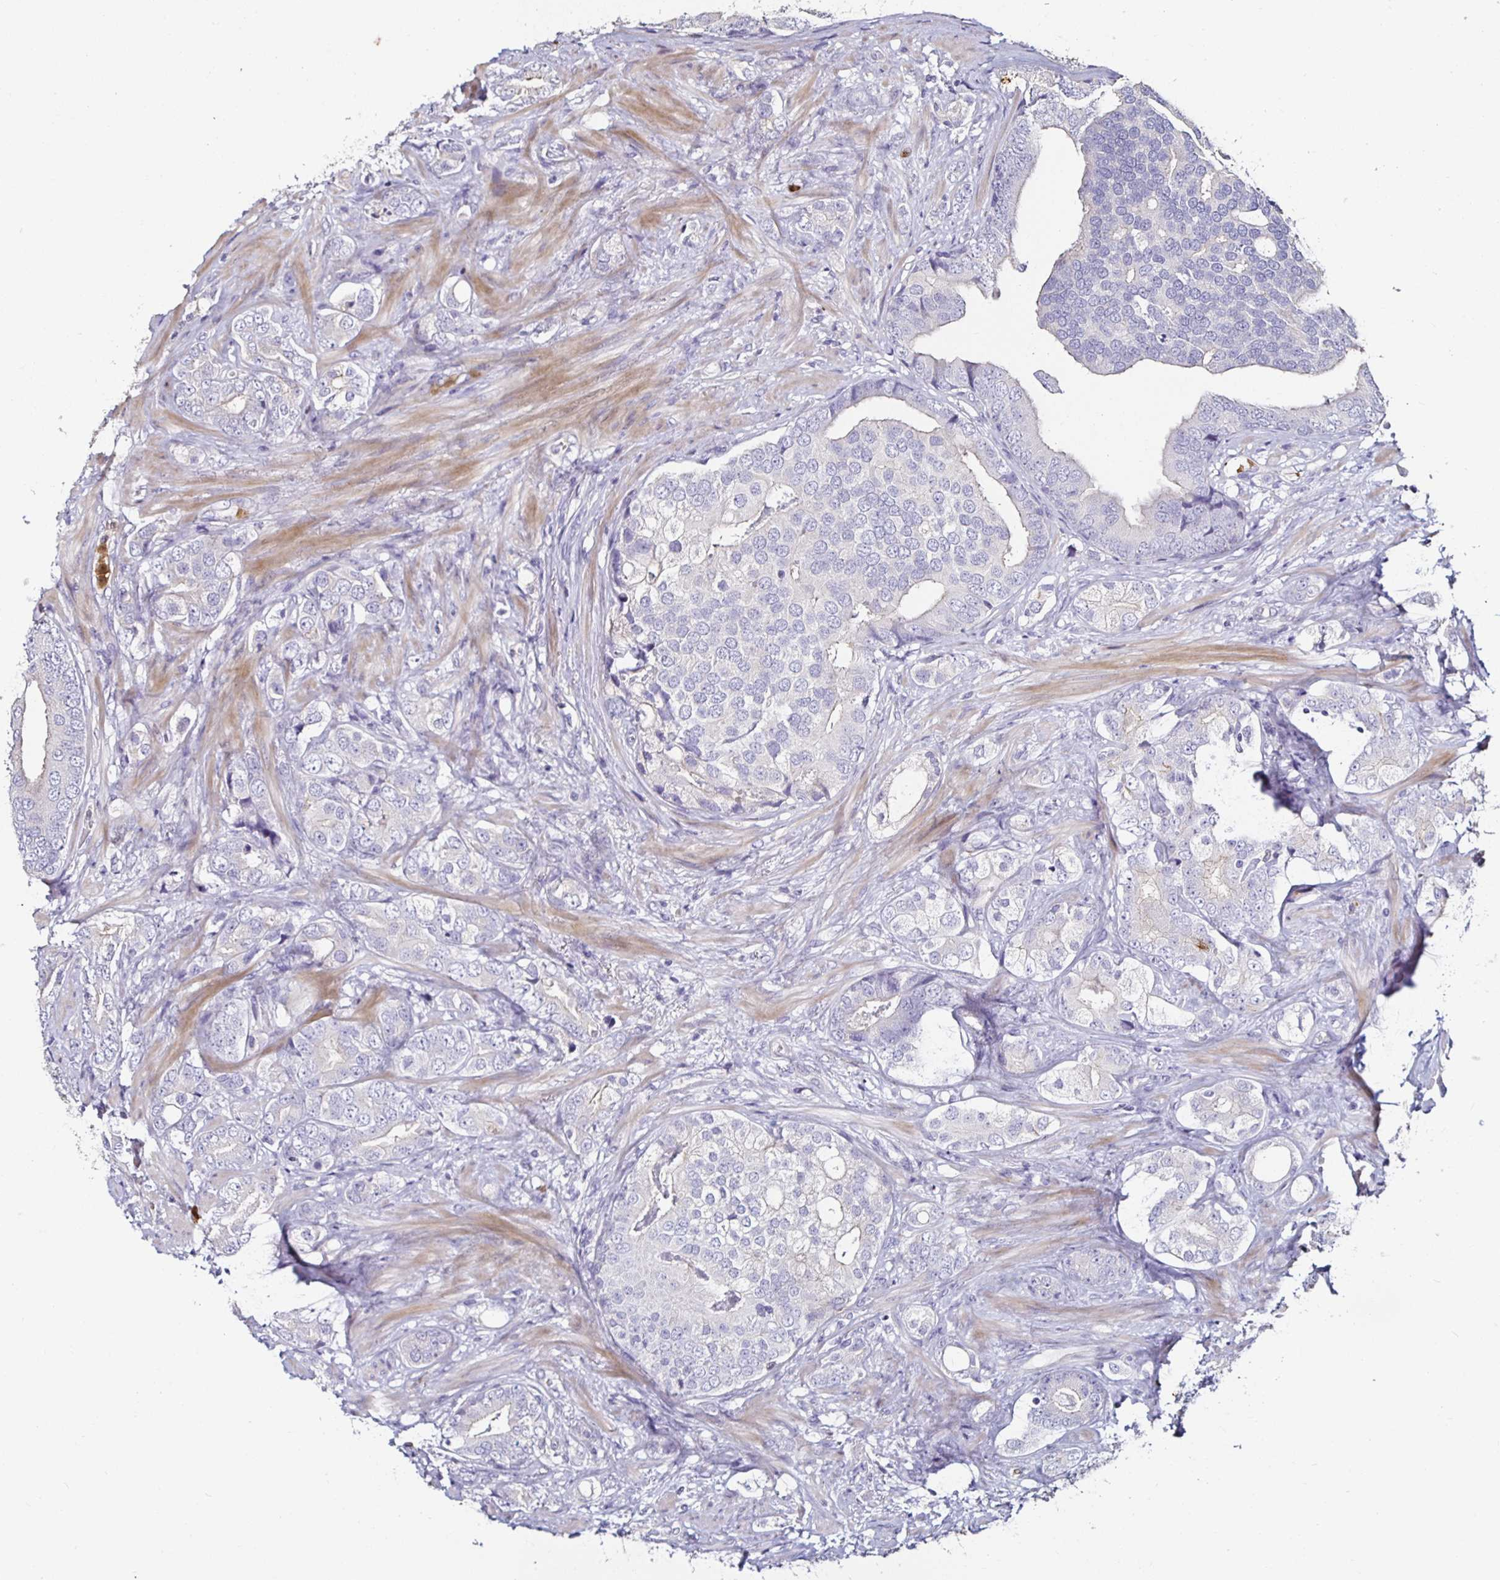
{"staining": {"intensity": "negative", "quantity": "none", "location": "none"}, "tissue": "prostate cancer", "cell_type": "Tumor cells", "image_type": "cancer", "snomed": [{"axis": "morphology", "description": "Adenocarcinoma, High grade"}, {"axis": "topography", "description": "Prostate"}], "caption": "Adenocarcinoma (high-grade) (prostate) stained for a protein using IHC exhibits no positivity tumor cells.", "gene": "TLR4", "patient": {"sex": "male", "age": 62}}